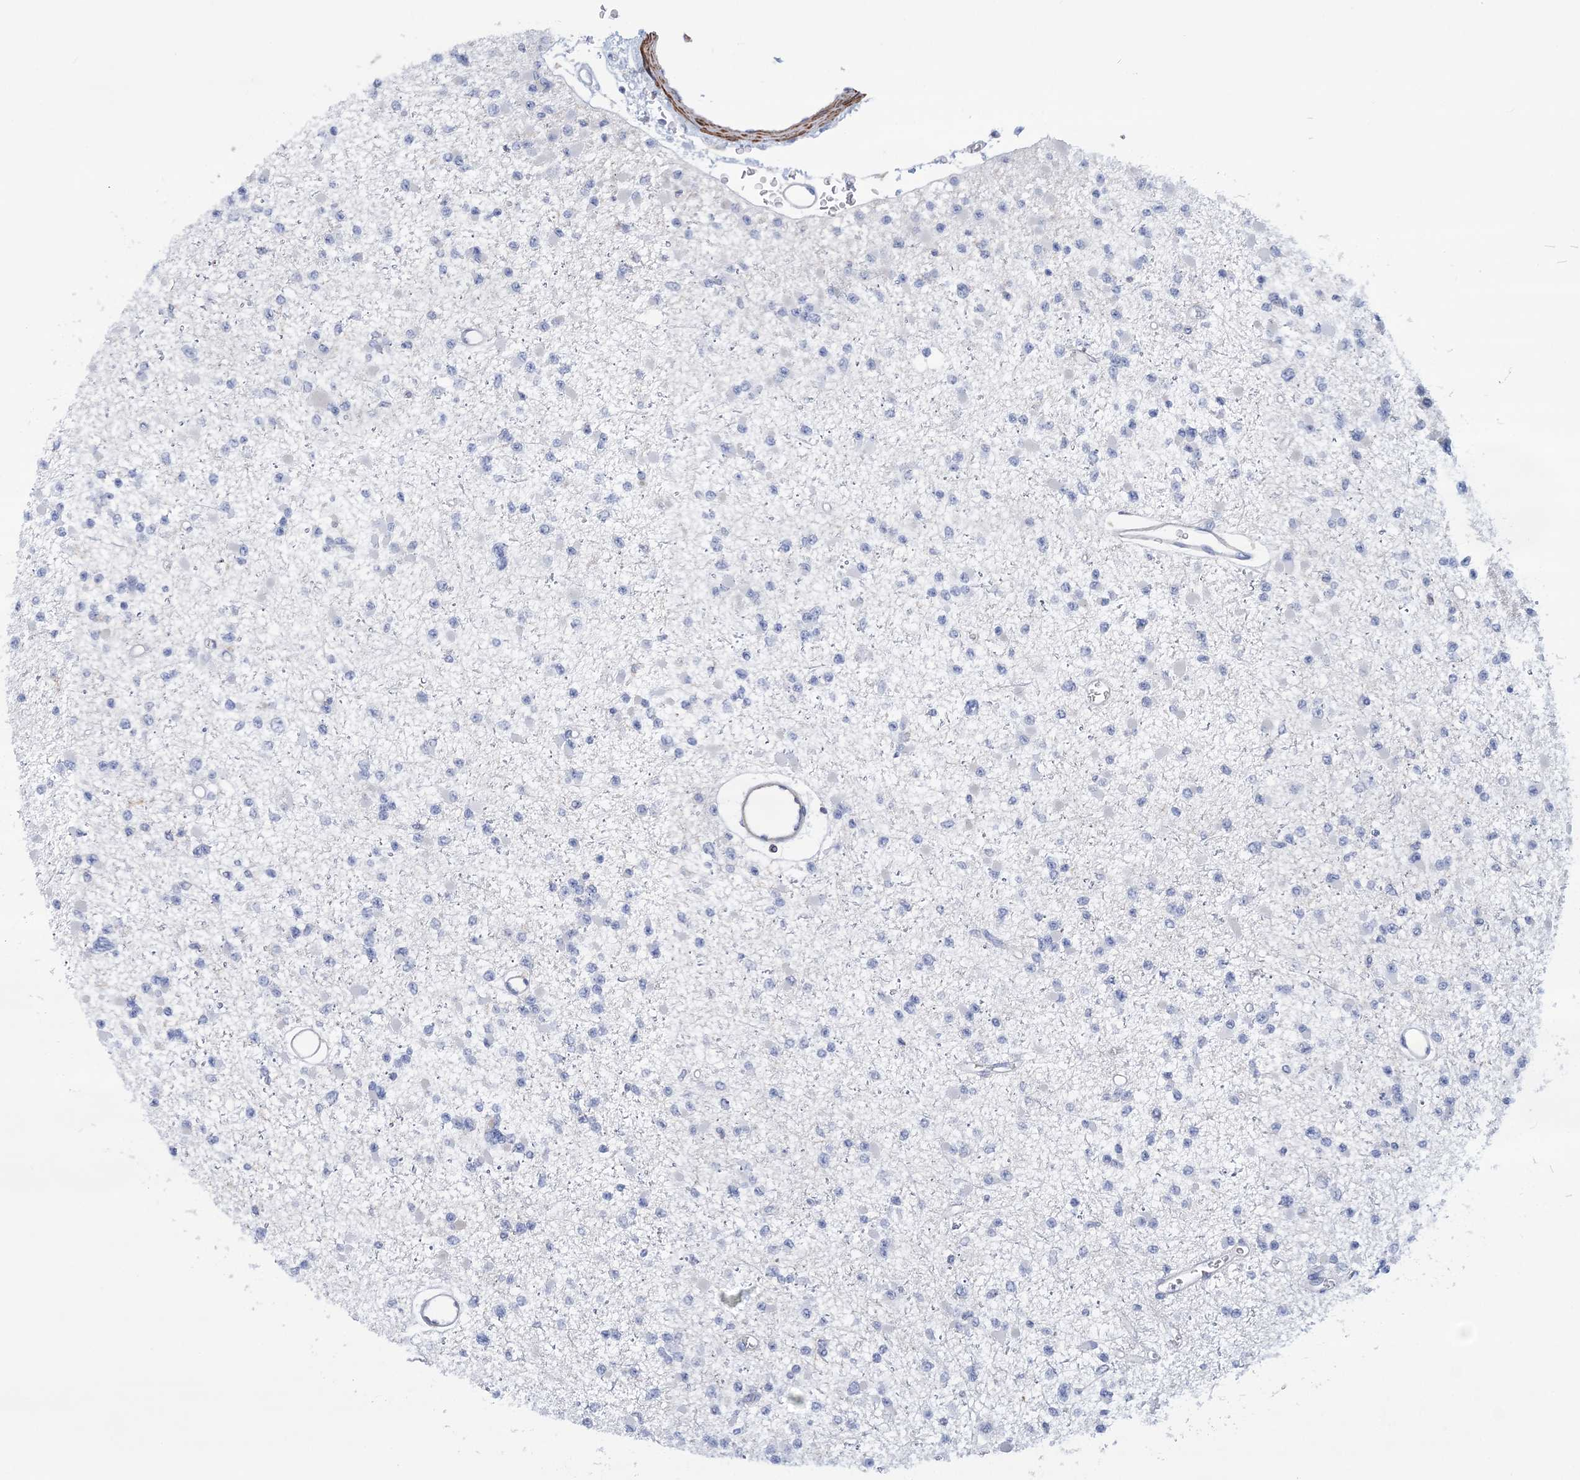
{"staining": {"intensity": "negative", "quantity": "none", "location": "none"}, "tissue": "glioma", "cell_type": "Tumor cells", "image_type": "cancer", "snomed": [{"axis": "morphology", "description": "Glioma, malignant, Low grade"}, {"axis": "topography", "description": "Brain"}], "caption": "Glioma stained for a protein using immunohistochemistry (IHC) displays no expression tumor cells.", "gene": "C11orf21", "patient": {"sex": "female", "age": 22}}